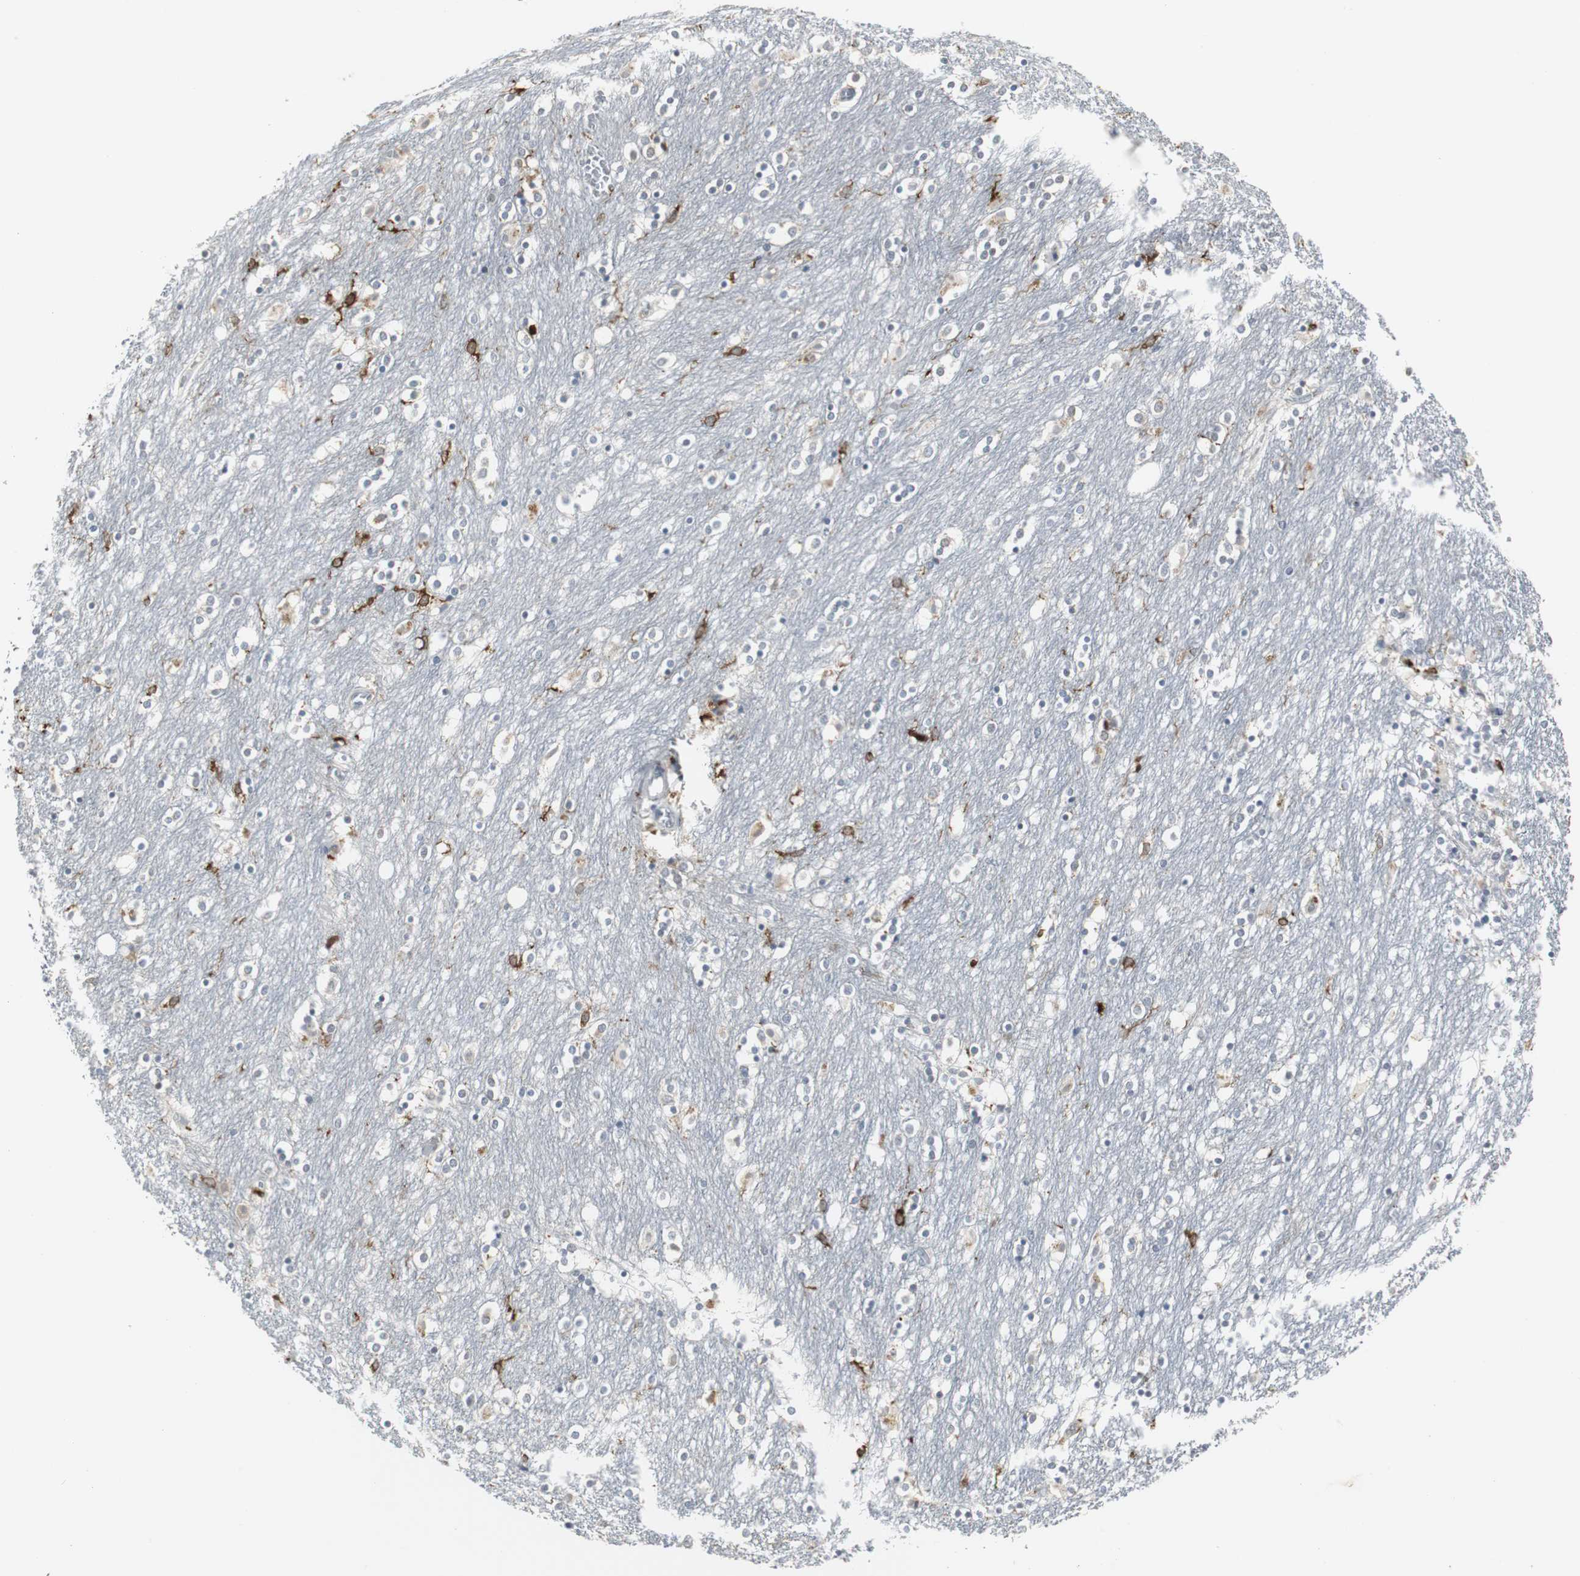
{"staining": {"intensity": "strong", "quantity": "<25%", "location": "cytoplasmic/membranous"}, "tissue": "caudate", "cell_type": "Glial cells", "image_type": "normal", "snomed": [{"axis": "morphology", "description": "Normal tissue, NOS"}, {"axis": "topography", "description": "Lateral ventricle wall"}], "caption": "IHC histopathology image of unremarkable human caudate stained for a protein (brown), which reveals medium levels of strong cytoplasmic/membranous staining in about <25% of glial cells.", "gene": "PI15", "patient": {"sex": "female", "age": 54}}